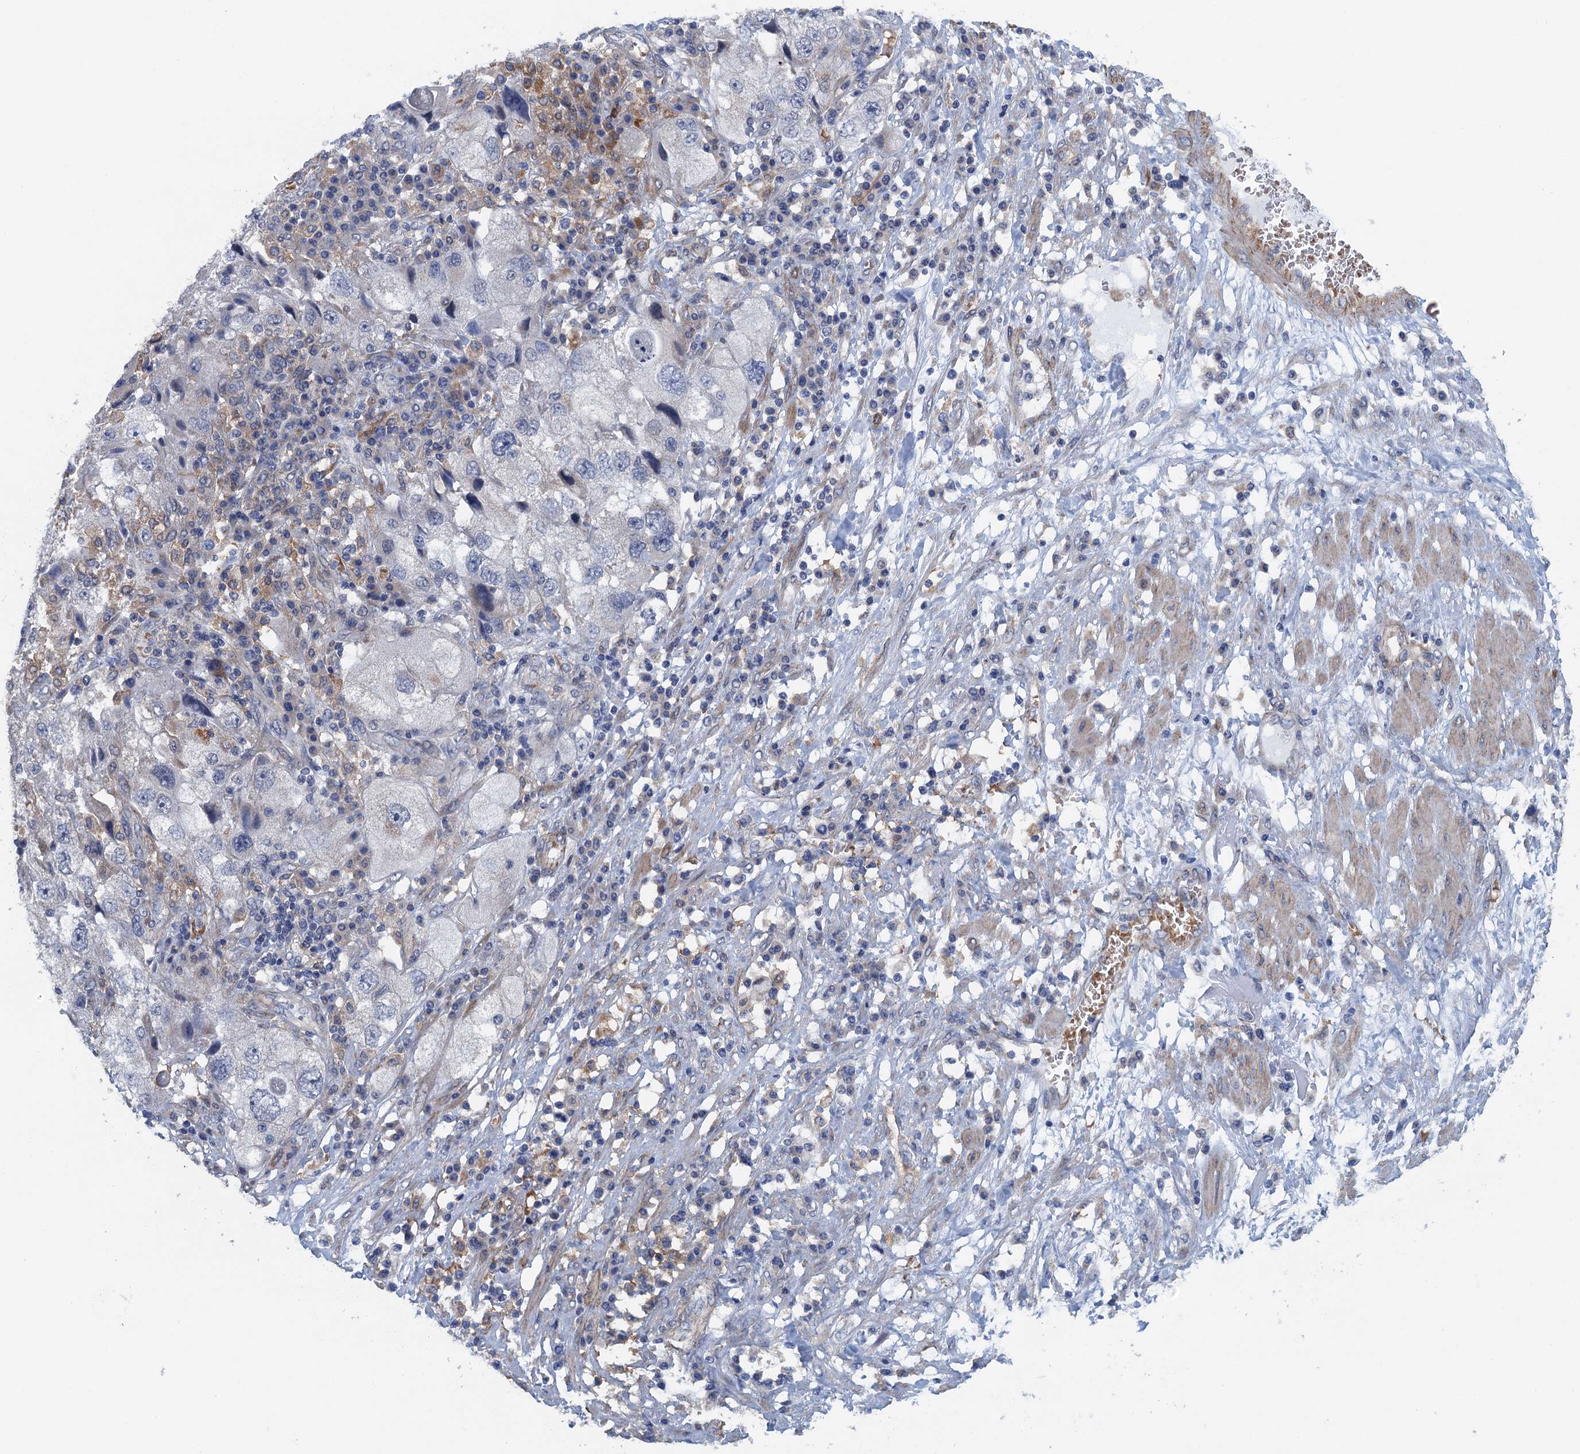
{"staining": {"intensity": "negative", "quantity": "none", "location": "none"}, "tissue": "endometrial cancer", "cell_type": "Tumor cells", "image_type": "cancer", "snomed": [{"axis": "morphology", "description": "Adenocarcinoma, NOS"}, {"axis": "topography", "description": "Endometrium"}], "caption": "This is an immunohistochemistry (IHC) micrograph of adenocarcinoma (endometrial). There is no staining in tumor cells.", "gene": "RSAD2", "patient": {"sex": "female", "age": 49}}